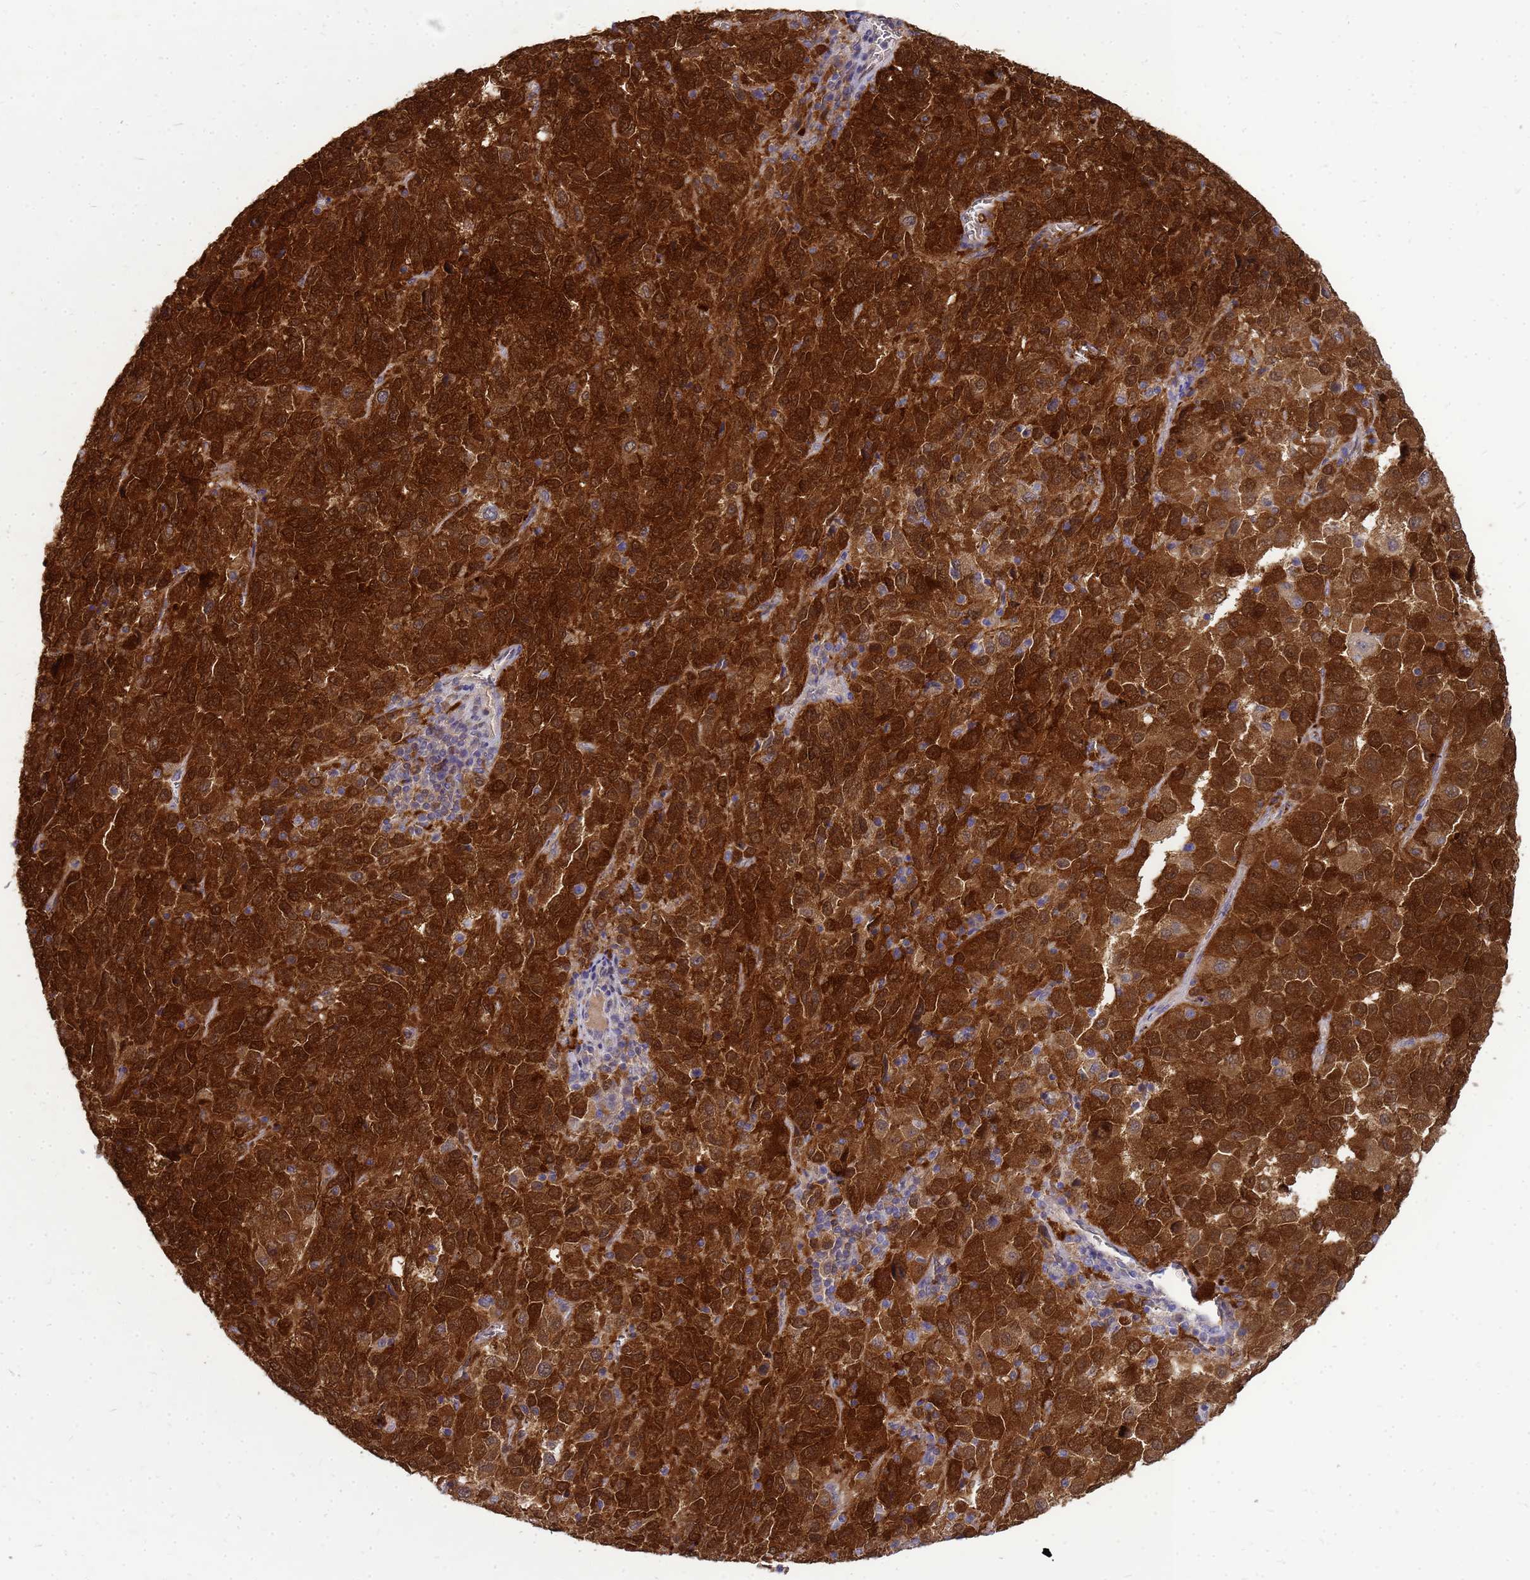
{"staining": {"intensity": "strong", "quantity": ">75%", "location": "cytoplasmic/membranous,nuclear"}, "tissue": "melanoma", "cell_type": "Tumor cells", "image_type": "cancer", "snomed": [{"axis": "morphology", "description": "Malignant melanoma, Metastatic site"}, {"axis": "topography", "description": "Lung"}], "caption": "Melanoma tissue displays strong cytoplasmic/membranous and nuclear positivity in about >75% of tumor cells (Stains: DAB in brown, nuclei in blue, Microscopy: brightfield microscopy at high magnification).", "gene": "EIF4EBP3", "patient": {"sex": "male", "age": 64}}